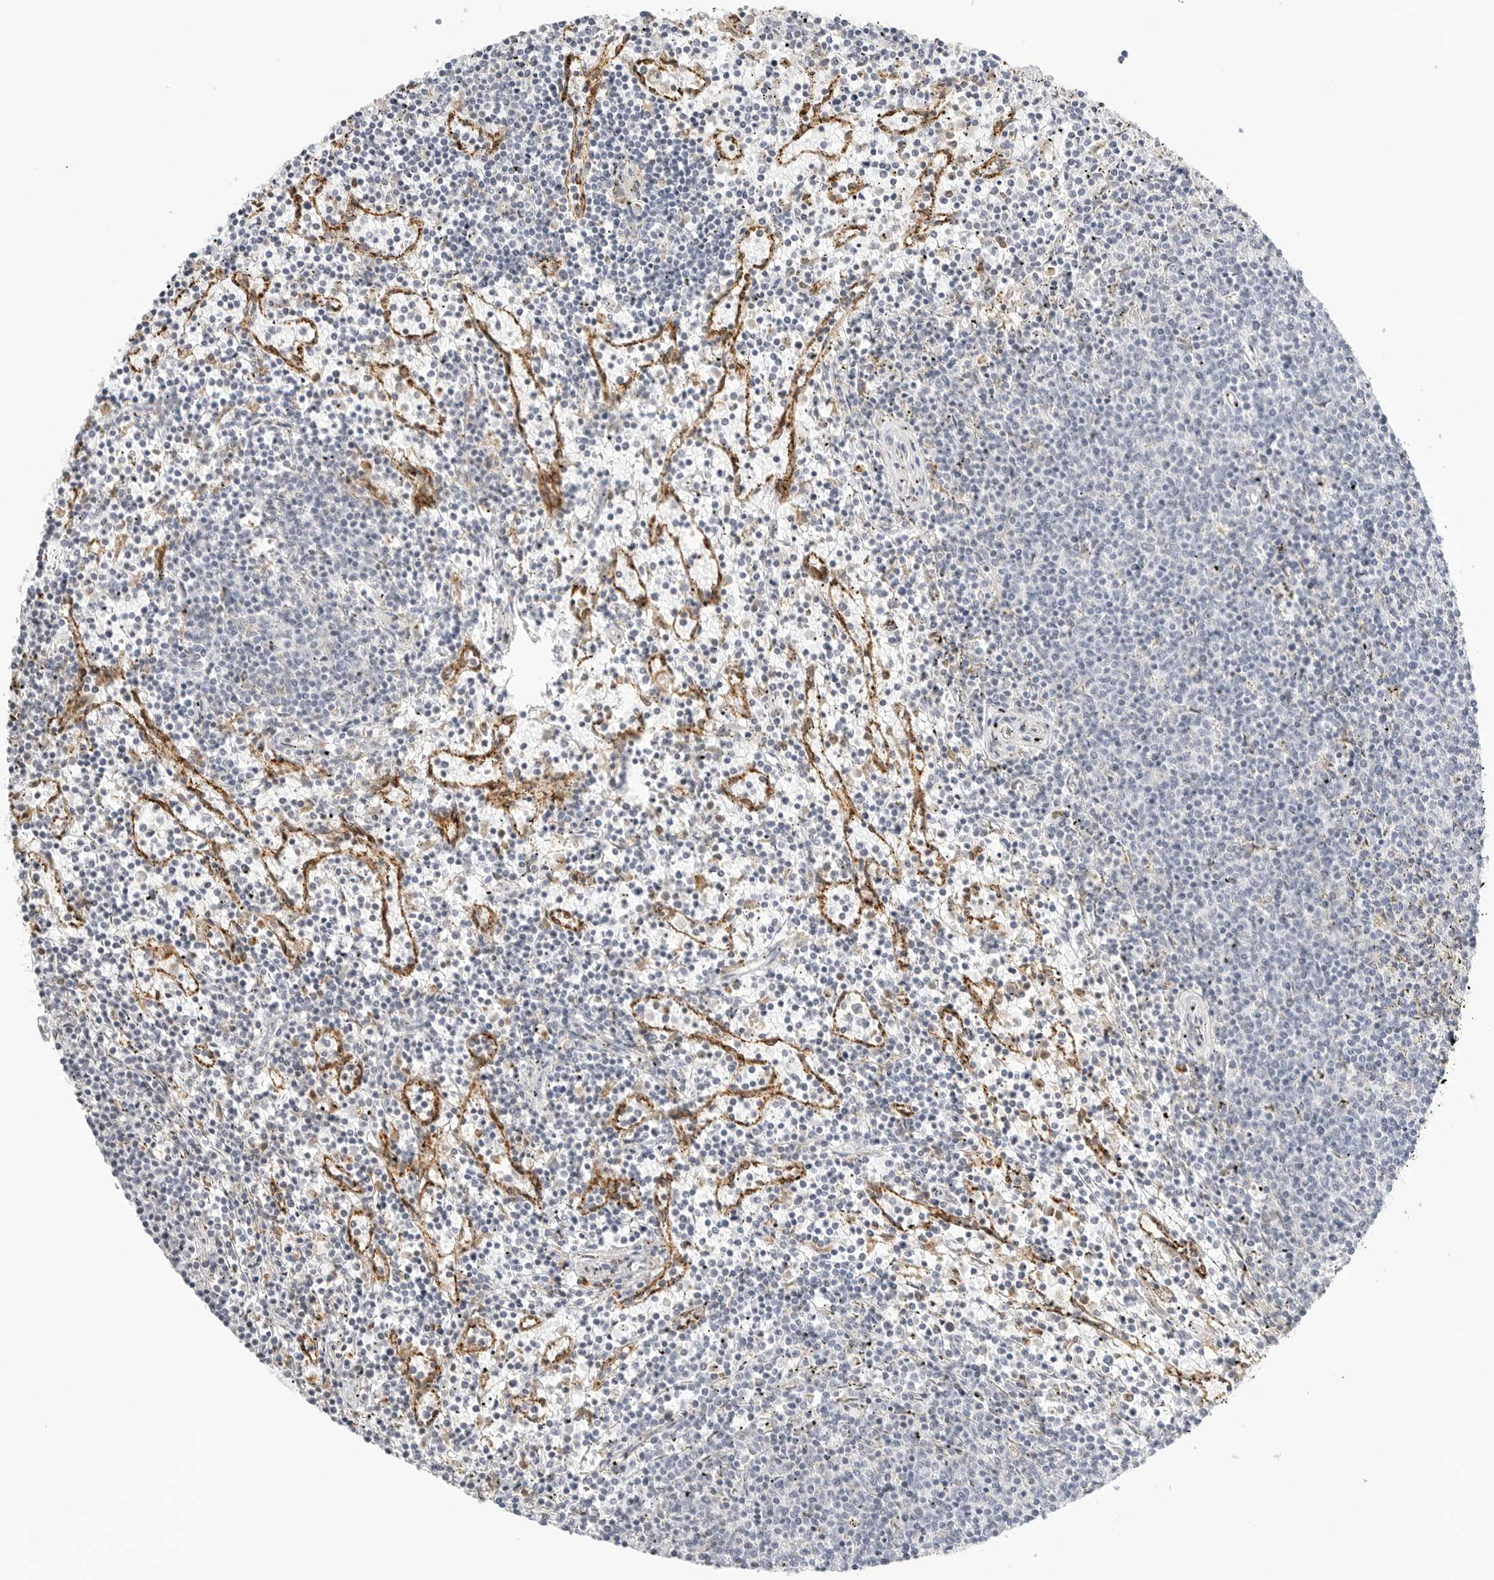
{"staining": {"intensity": "negative", "quantity": "none", "location": "none"}, "tissue": "lymphoma", "cell_type": "Tumor cells", "image_type": "cancer", "snomed": [{"axis": "morphology", "description": "Malignant lymphoma, non-Hodgkin's type, Low grade"}, {"axis": "topography", "description": "Spleen"}], "caption": "Immunohistochemistry (IHC) histopathology image of neoplastic tissue: human lymphoma stained with DAB (3,3'-diaminobenzidine) demonstrates no significant protein expression in tumor cells.", "gene": "THEM4", "patient": {"sex": "female", "age": 50}}